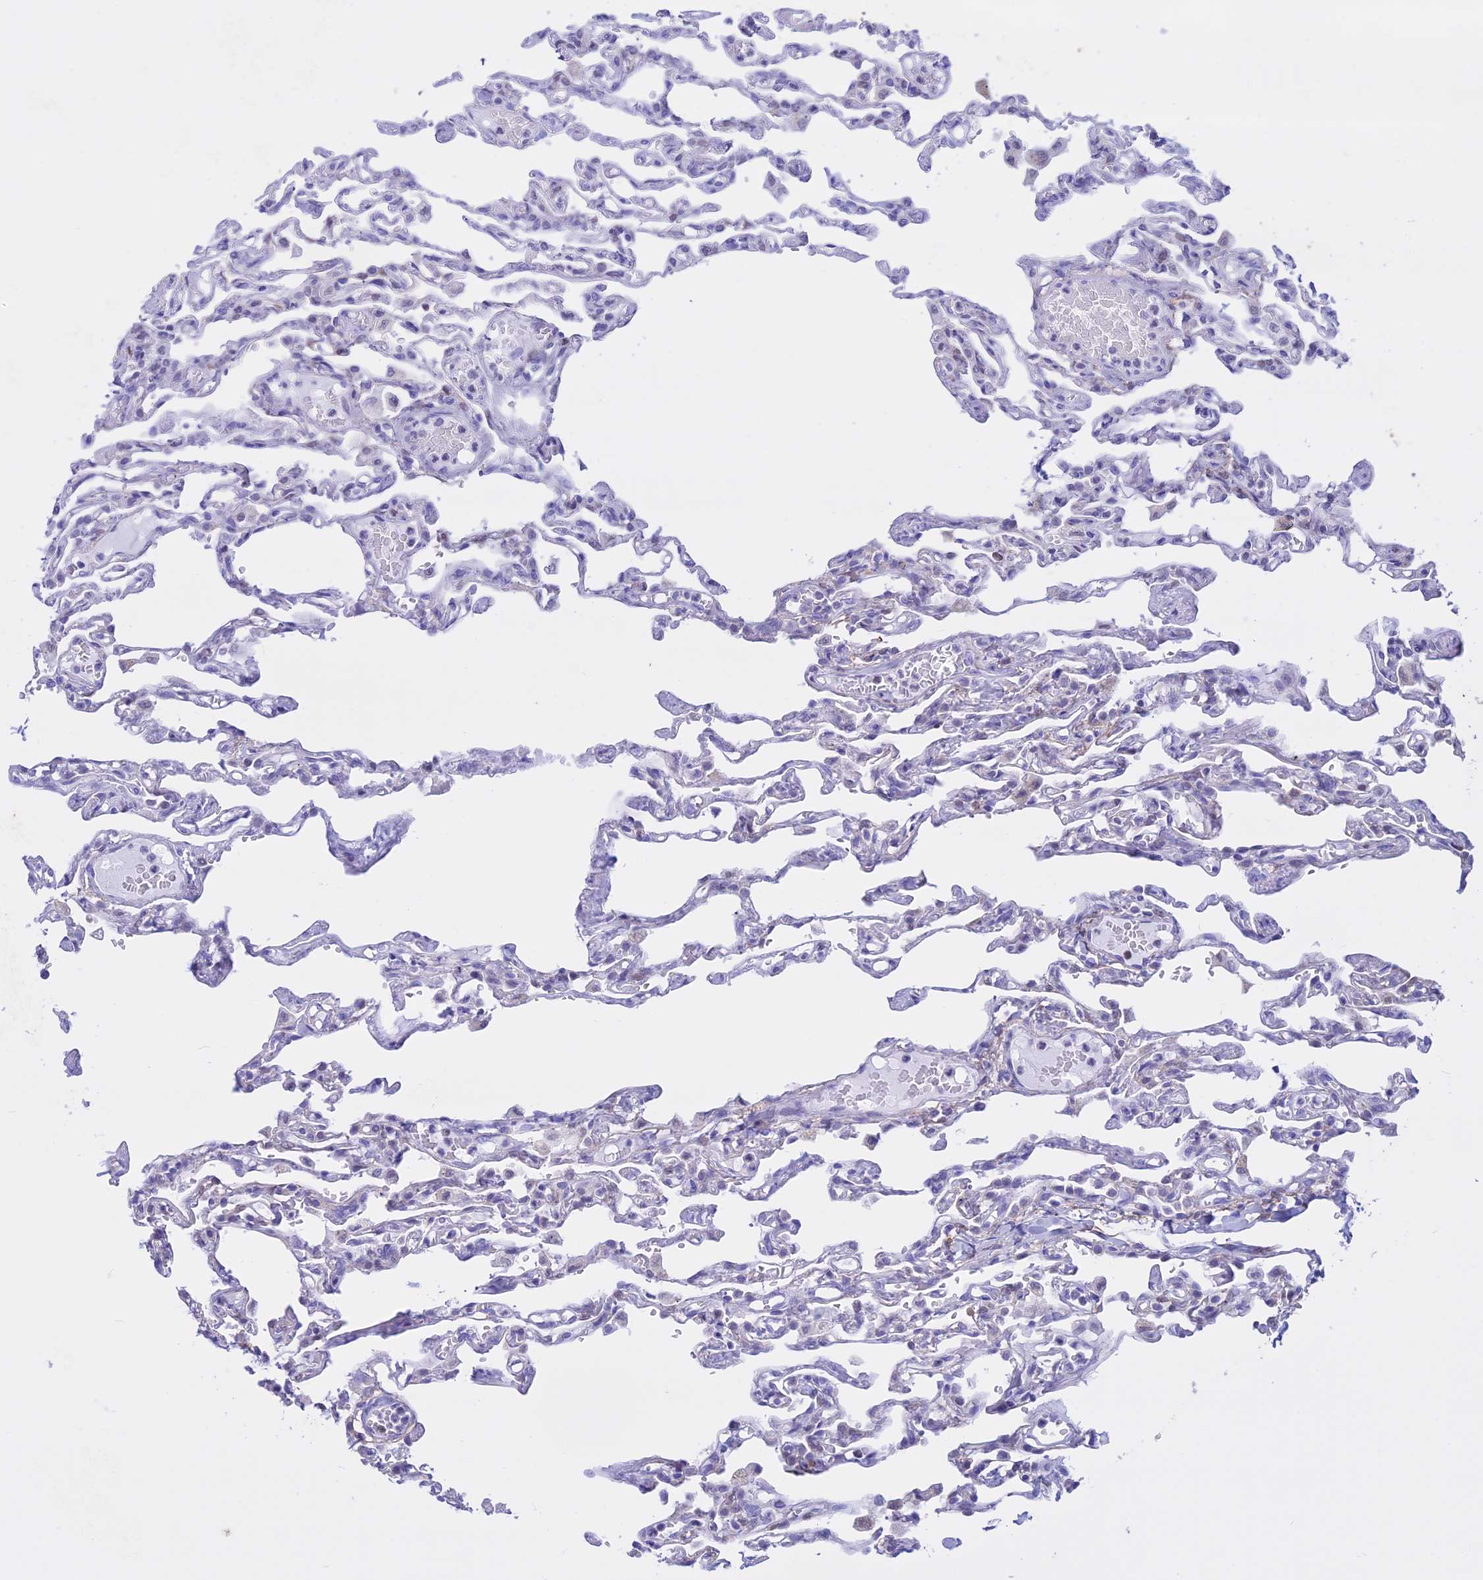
{"staining": {"intensity": "negative", "quantity": "none", "location": "none"}, "tissue": "lung", "cell_type": "Alveolar cells", "image_type": "normal", "snomed": [{"axis": "morphology", "description": "Normal tissue, NOS"}, {"axis": "topography", "description": "Lung"}], "caption": "Immunohistochemical staining of benign lung shows no significant positivity in alveolar cells.", "gene": "LHFPL2", "patient": {"sex": "male", "age": 21}}